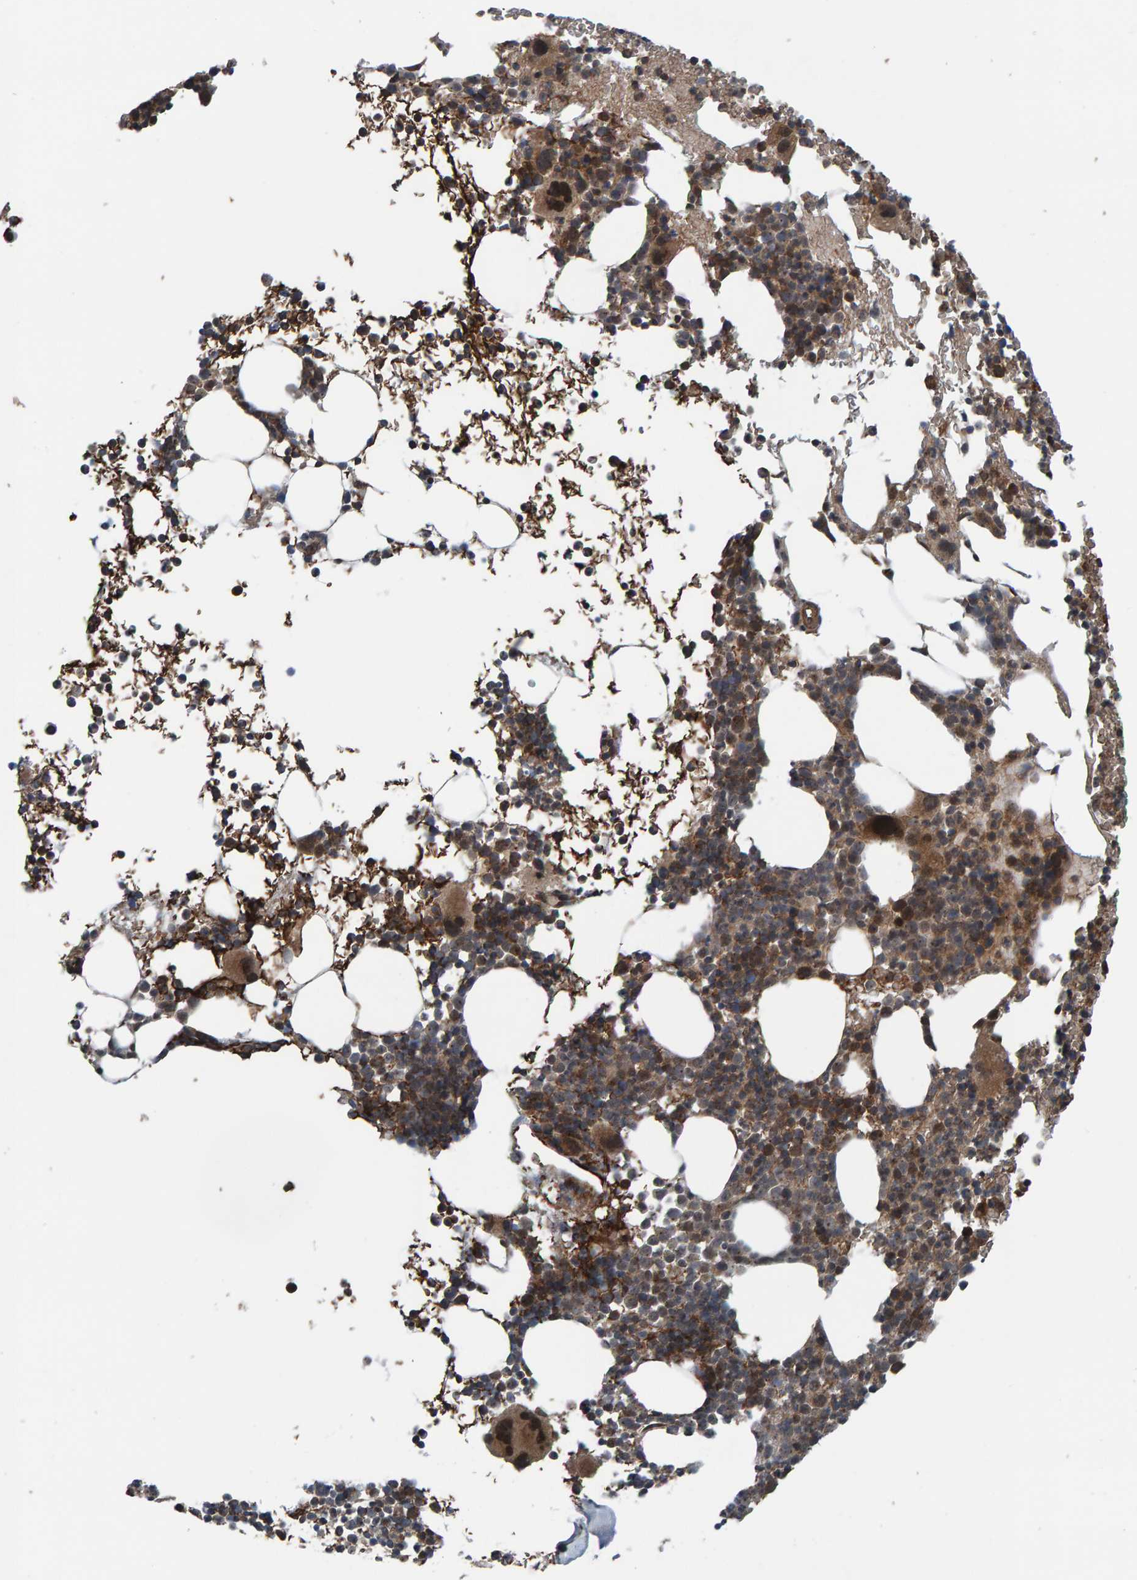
{"staining": {"intensity": "moderate", "quantity": ">75%", "location": "cytoplasmic/membranous"}, "tissue": "bone marrow", "cell_type": "Hematopoietic cells", "image_type": "normal", "snomed": [{"axis": "morphology", "description": "Normal tissue, NOS"}, {"axis": "morphology", "description": "Inflammation, NOS"}, {"axis": "topography", "description": "Bone marrow"}], "caption": "Hematopoietic cells reveal medium levels of moderate cytoplasmic/membranous expression in about >75% of cells in unremarkable bone marrow. The staining was performed using DAB to visualize the protein expression in brown, while the nuclei were stained in blue with hematoxylin (Magnification: 20x).", "gene": "CUEDC1", "patient": {"sex": "male", "age": 78}}